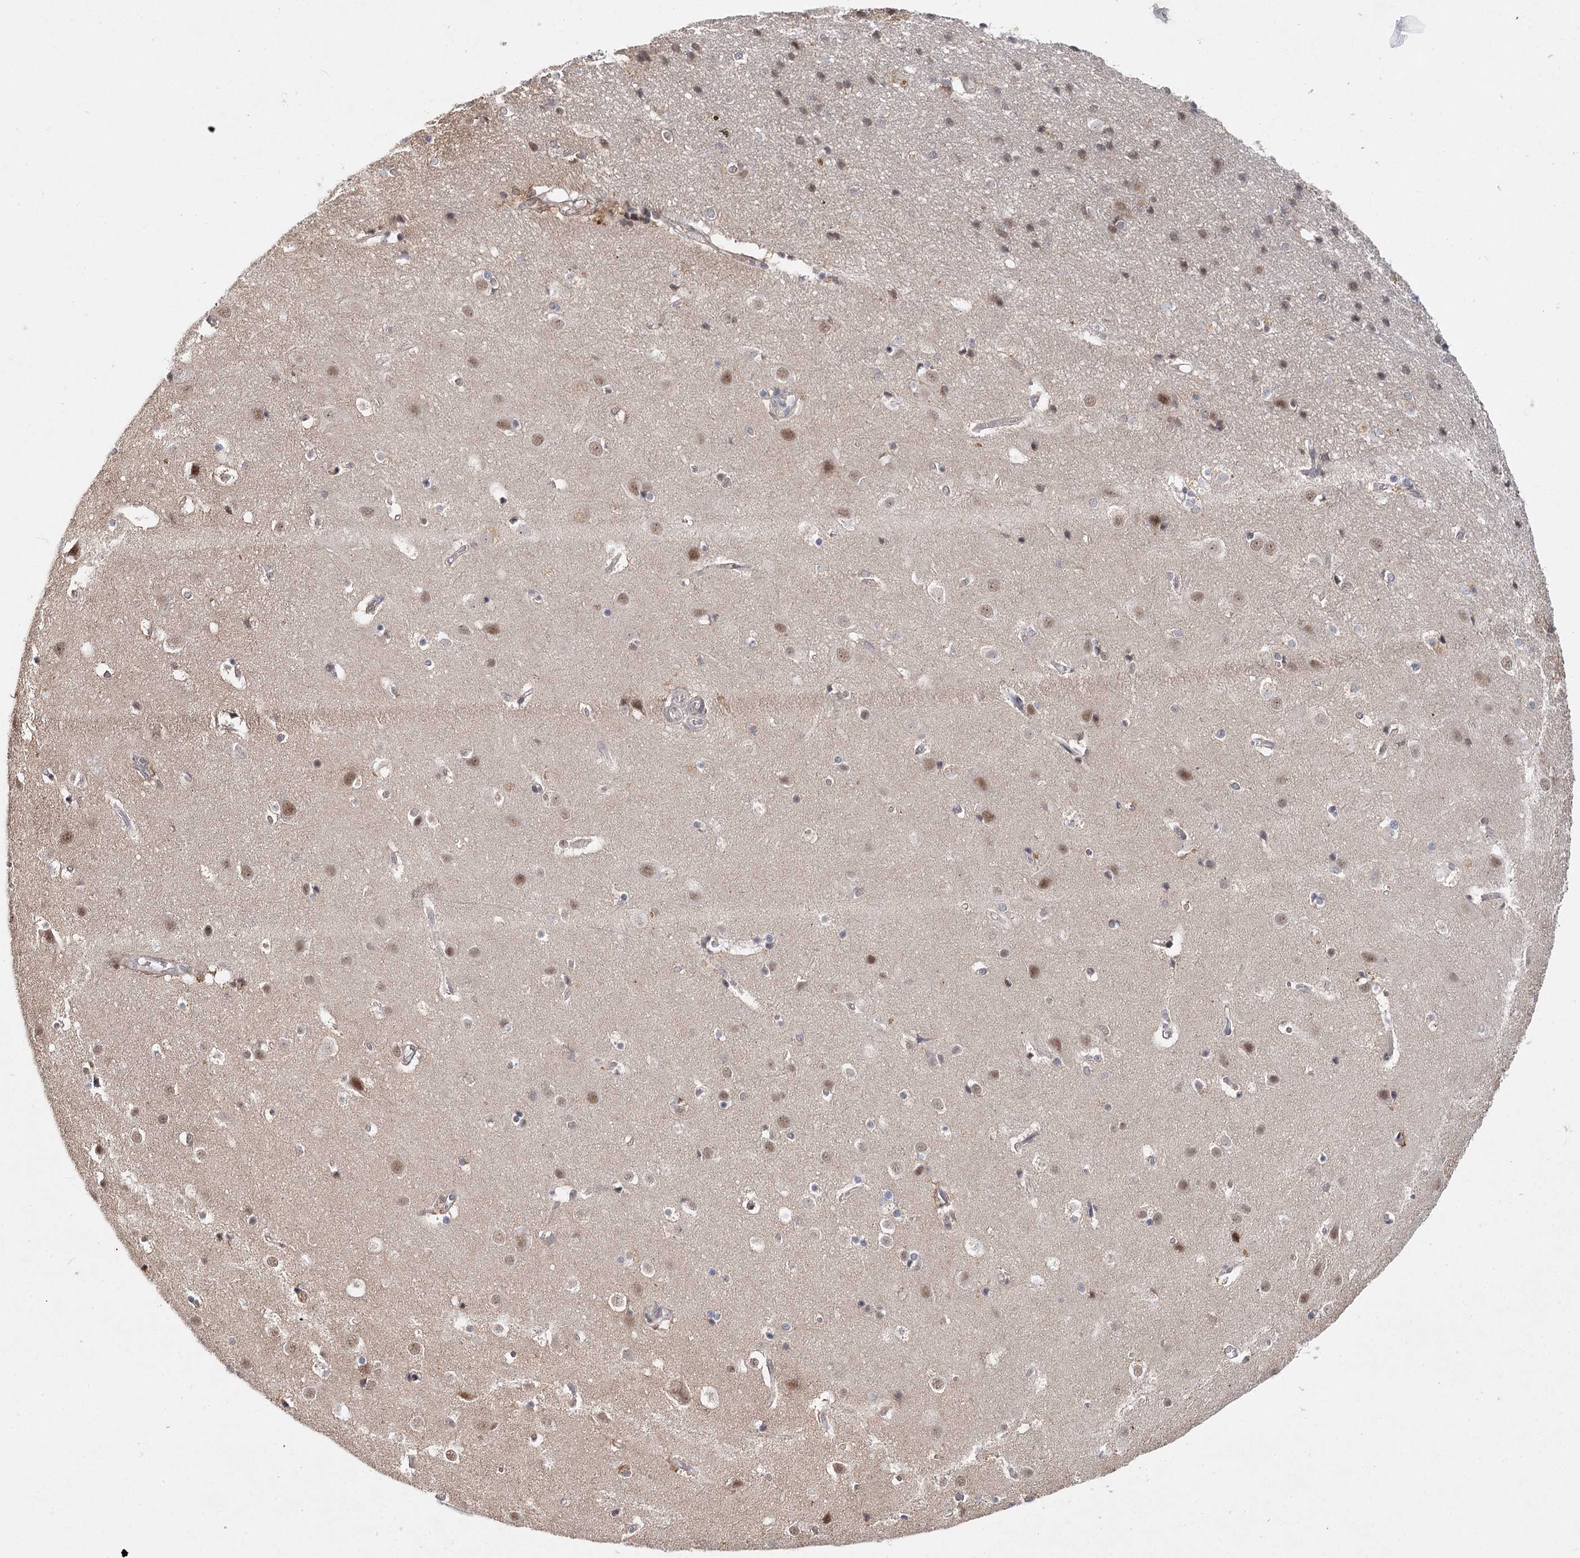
{"staining": {"intensity": "negative", "quantity": "none", "location": "none"}, "tissue": "cerebral cortex", "cell_type": "Endothelial cells", "image_type": "normal", "snomed": [{"axis": "morphology", "description": "Normal tissue, NOS"}, {"axis": "topography", "description": "Cerebral cortex"}], "caption": "High power microscopy image of an IHC image of unremarkable cerebral cortex, revealing no significant expression in endothelial cells.", "gene": "AP3B1", "patient": {"sex": "male", "age": 54}}